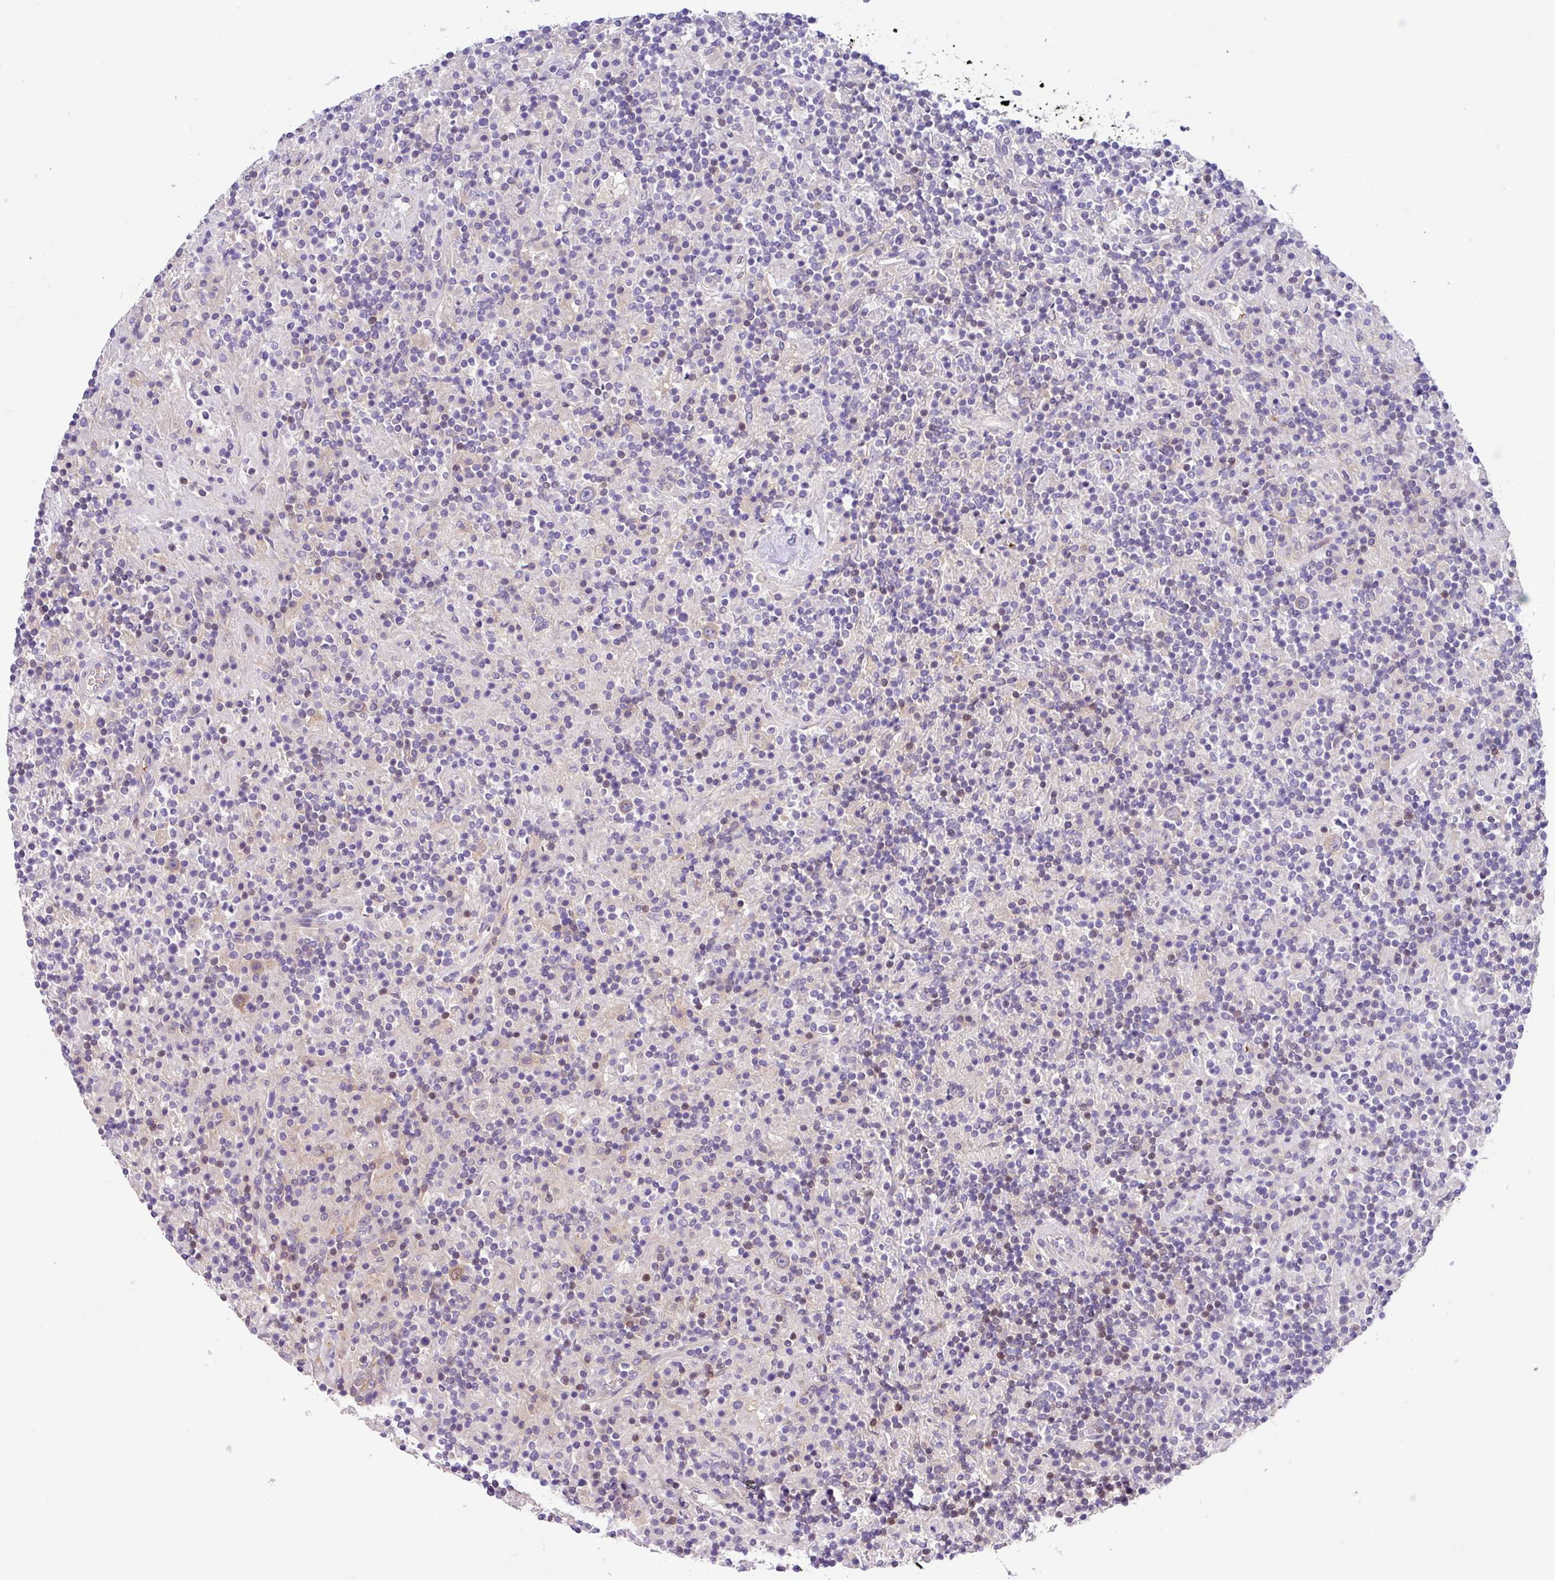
{"staining": {"intensity": "negative", "quantity": "none", "location": "none"}, "tissue": "lymphoma", "cell_type": "Tumor cells", "image_type": "cancer", "snomed": [{"axis": "morphology", "description": "Hodgkin's disease, NOS"}, {"axis": "topography", "description": "Lymph node"}], "caption": "High magnification brightfield microscopy of Hodgkin's disease stained with DAB (3,3'-diaminobenzidine) (brown) and counterstained with hematoxylin (blue): tumor cells show no significant positivity.", "gene": "DNAL1", "patient": {"sex": "male", "age": 70}}